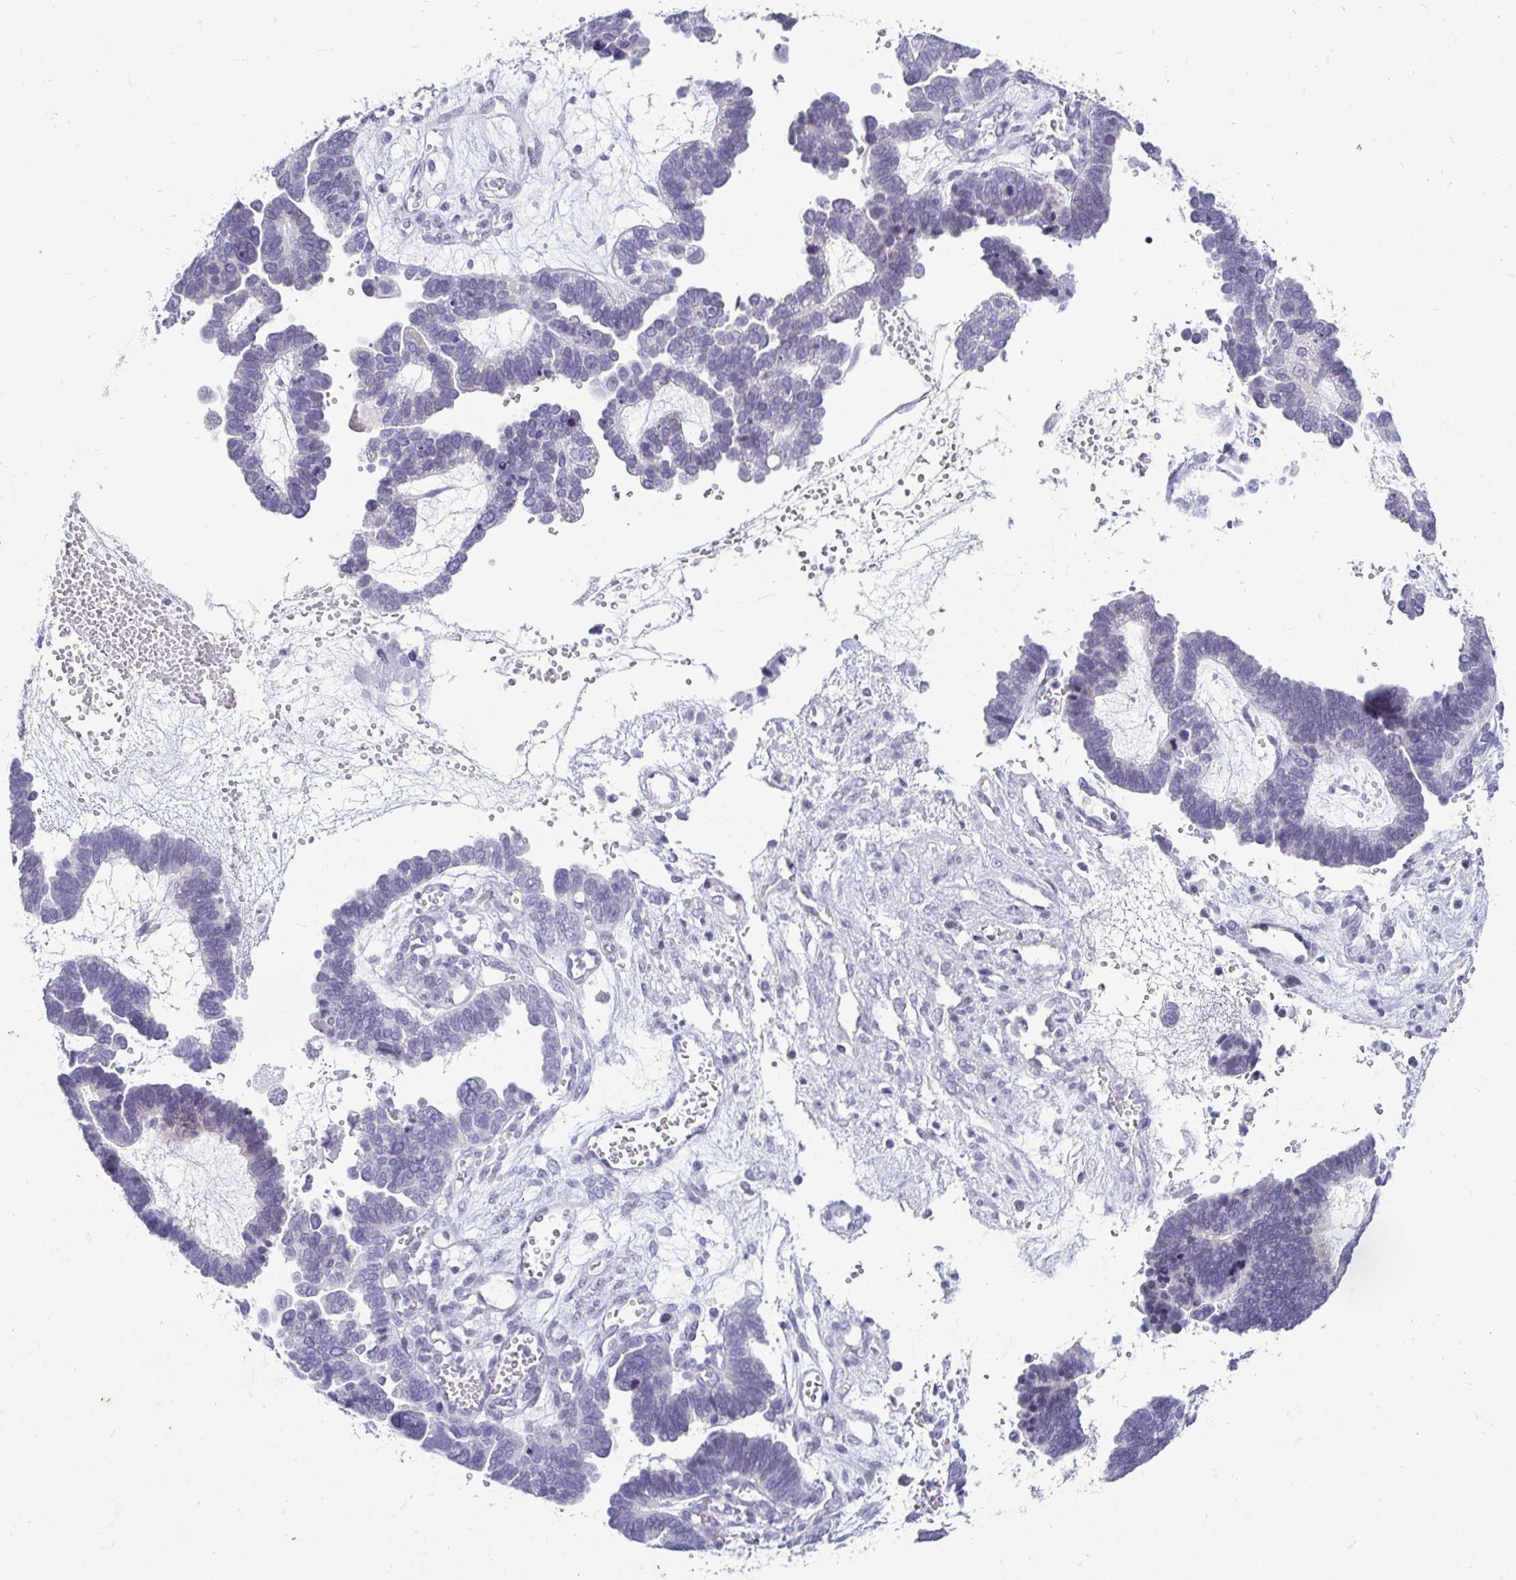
{"staining": {"intensity": "negative", "quantity": "none", "location": "none"}, "tissue": "ovarian cancer", "cell_type": "Tumor cells", "image_type": "cancer", "snomed": [{"axis": "morphology", "description": "Cystadenocarcinoma, serous, NOS"}, {"axis": "topography", "description": "Ovary"}], "caption": "Tumor cells show no significant protein positivity in ovarian cancer.", "gene": "CR2", "patient": {"sex": "female", "age": 51}}